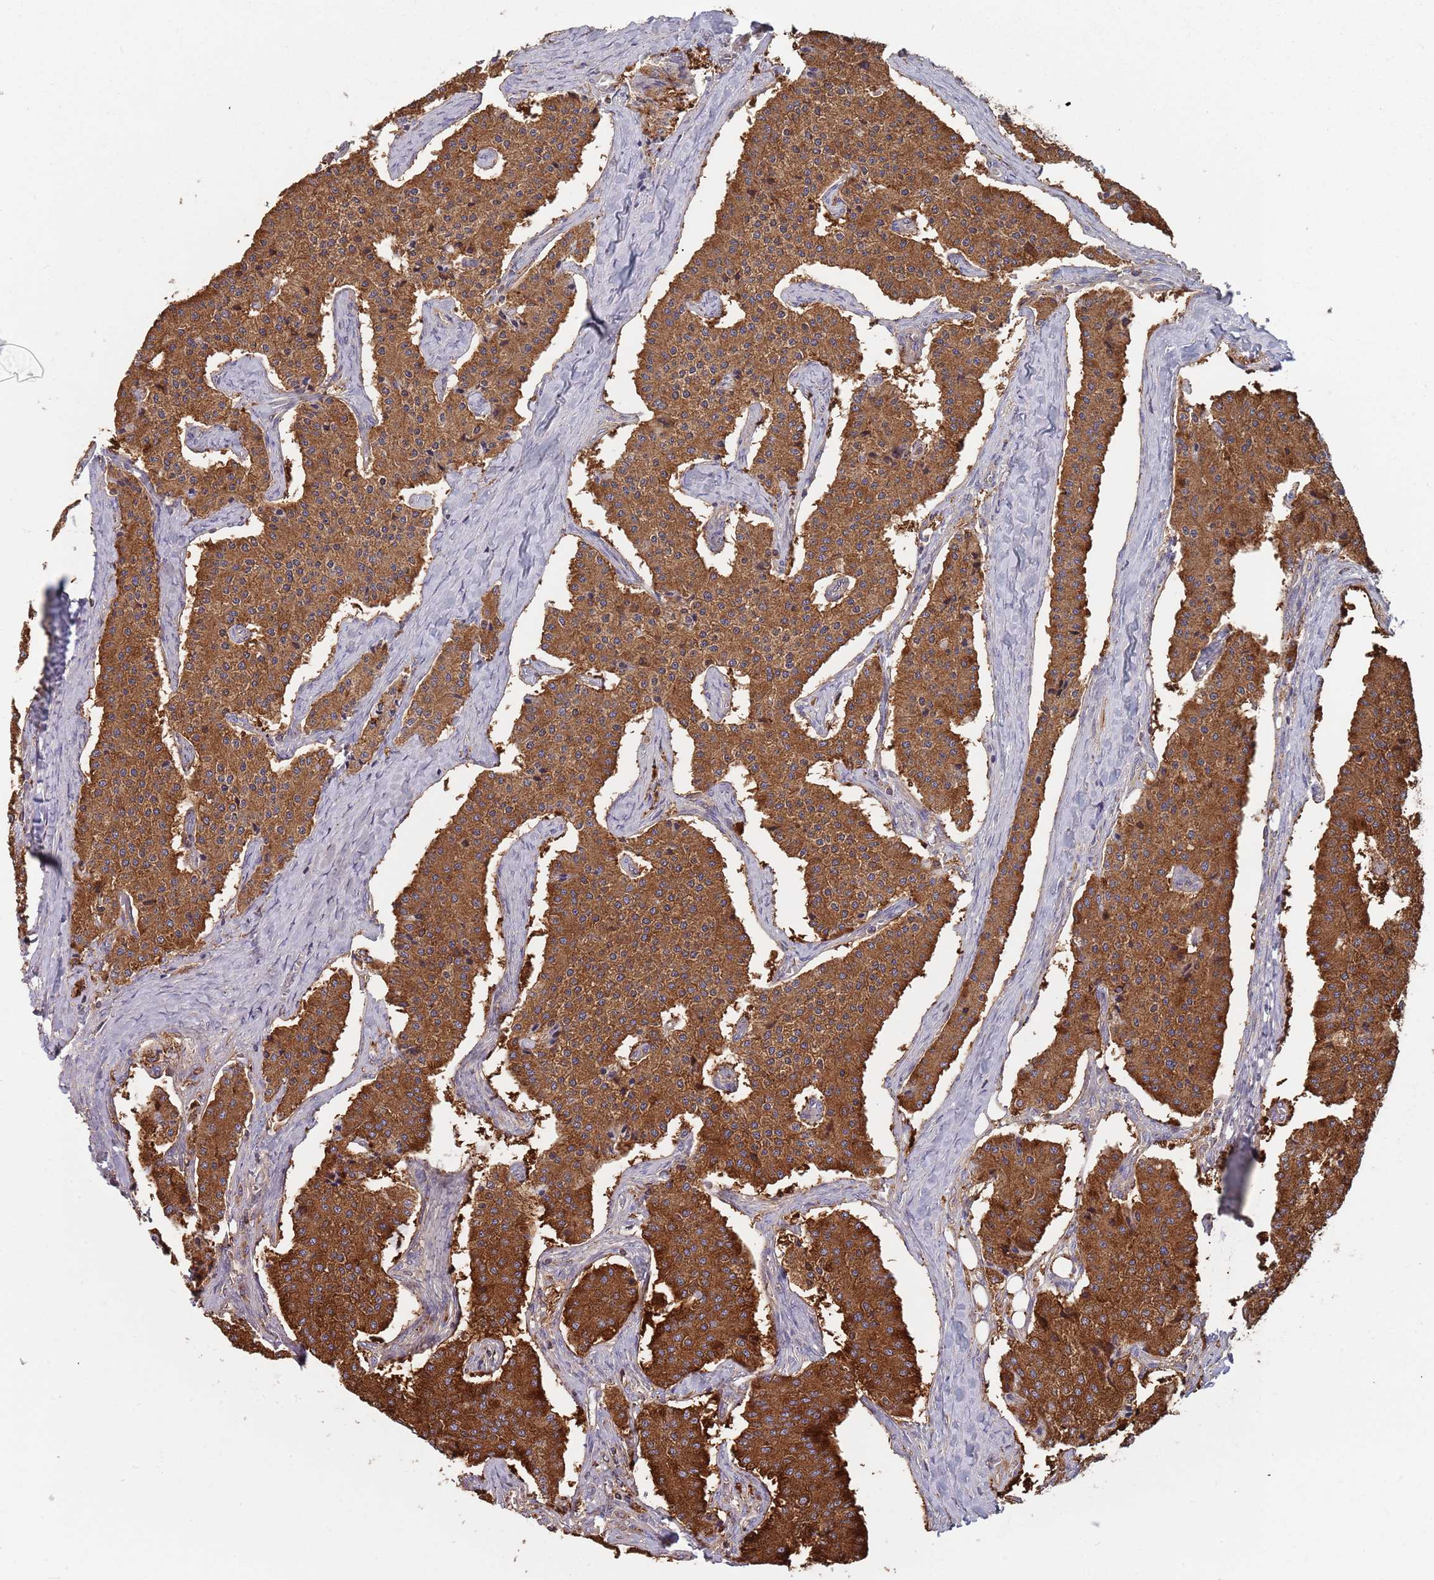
{"staining": {"intensity": "strong", "quantity": ">75%", "location": "cytoplasmic/membranous"}, "tissue": "carcinoid", "cell_type": "Tumor cells", "image_type": "cancer", "snomed": [{"axis": "morphology", "description": "Carcinoid, malignant, NOS"}, {"axis": "topography", "description": "Colon"}], "caption": "Carcinoid stained with immunohistochemistry reveals strong cytoplasmic/membranous expression in approximately >75% of tumor cells.", "gene": "GDI2", "patient": {"sex": "female", "age": 52}}